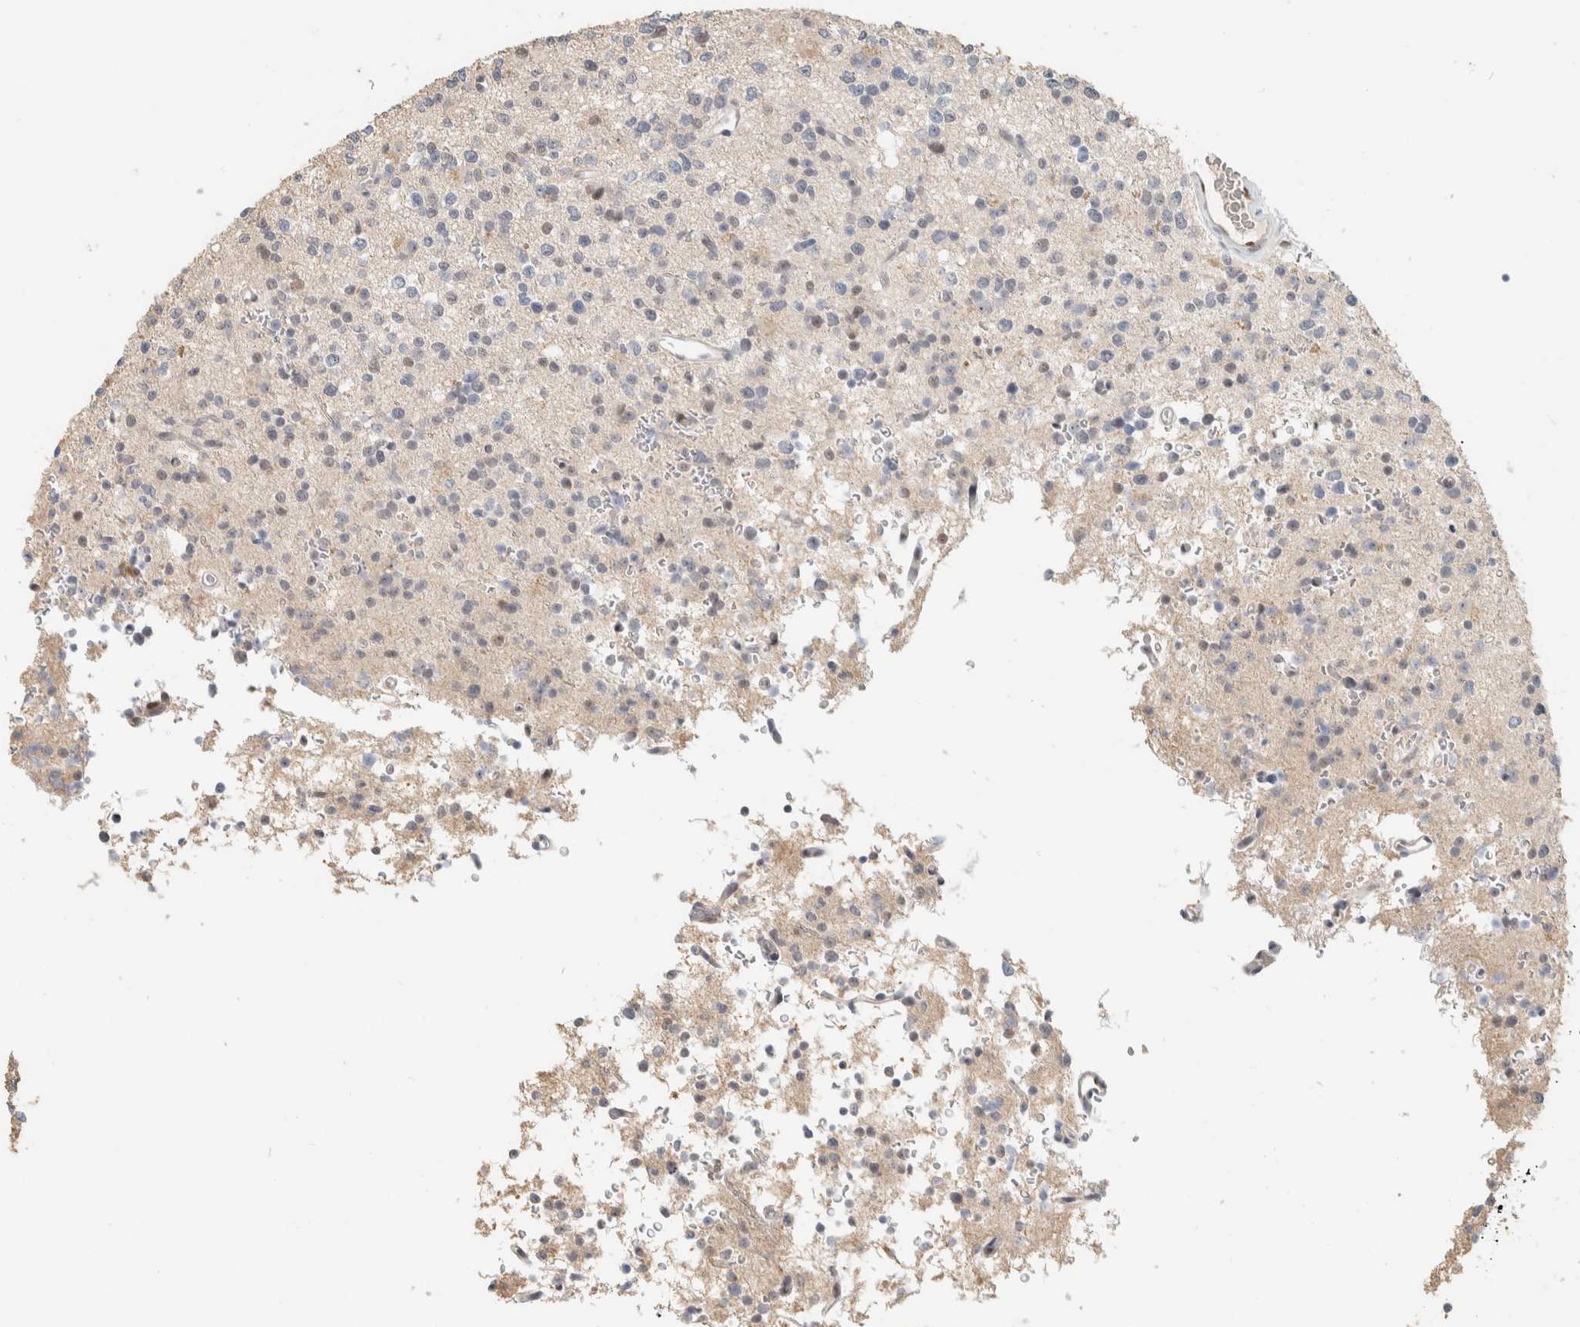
{"staining": {"intensity": "weak", "quantity": "<25%", "location": "nuclear"}, "tissue": "glioma", "cell_type": "Tumor cells", "image_type": "cancer", "snomed": [{"axis": "morphology", "description": "Glioma, malignant, High grade"}, {"axis": "topography", "description": "Brain"}], "caption": "An immunohistochemistry (IHC) image of glioma is shown. There is no staining in tumor cells of glioma.", "gene": "PUS7", "patient": {"sex": "female", "age": 62}}